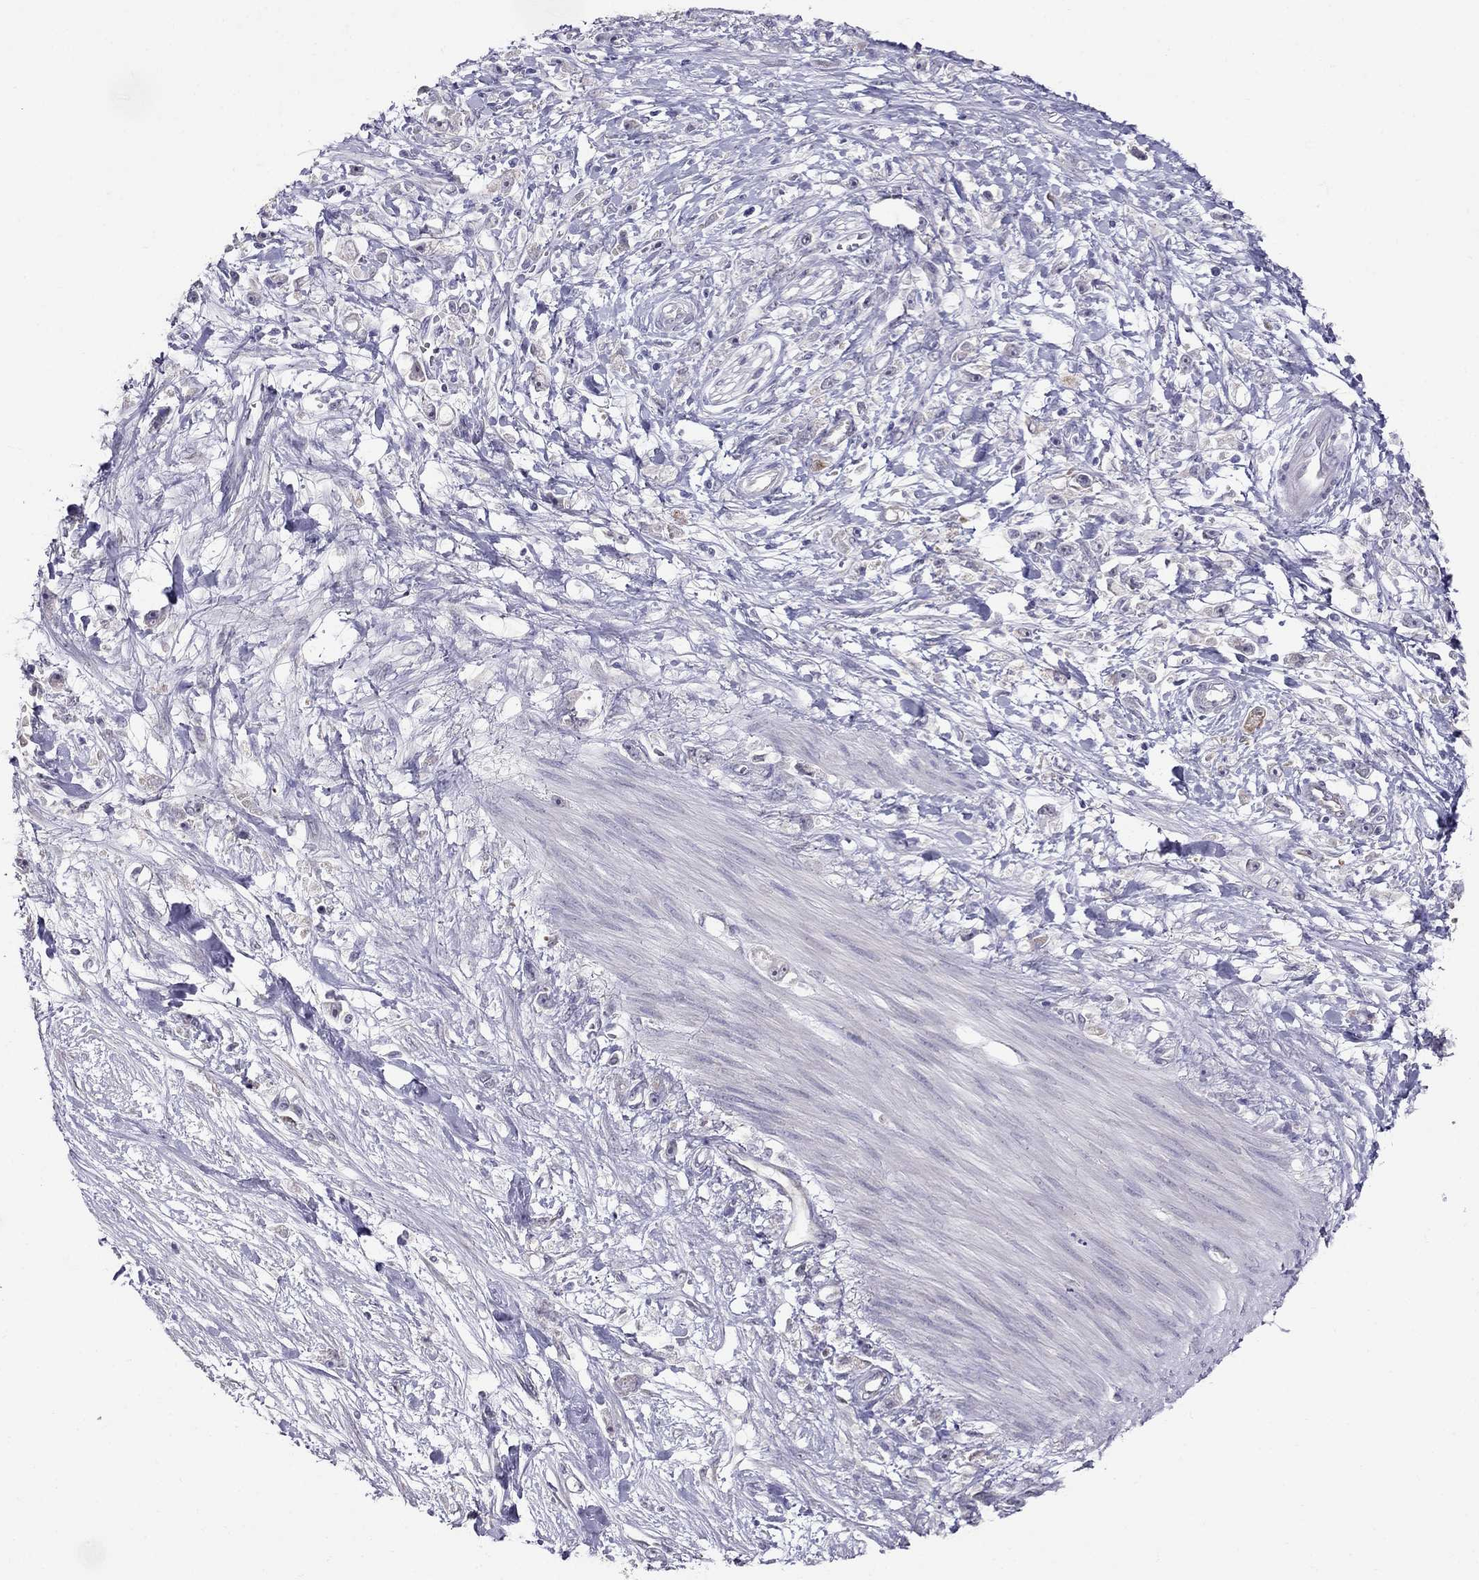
{"staining": {"intensity": "negative", "quantity": "none", "location": "none"}, "tissue": "stomach cancer", "cell_type": "Tumor cells", "image_type": "cancer", "snomed": [{"axis": "morphology", "description": "Adenocarcinoma, NOS"}, {"axis": "topography", "description": "Stomach"}], "caption": "Immunohistochemistry photomicrograph of neoplastic tissue: human stomach cancer (adenocarcinoma) stained with DAB (3,3'-diaminobenzidine) demonstrates no significant protein staining in tumor cells.", "gene": "MYO3B", "patient": {"sex": "female", "age": 59}}